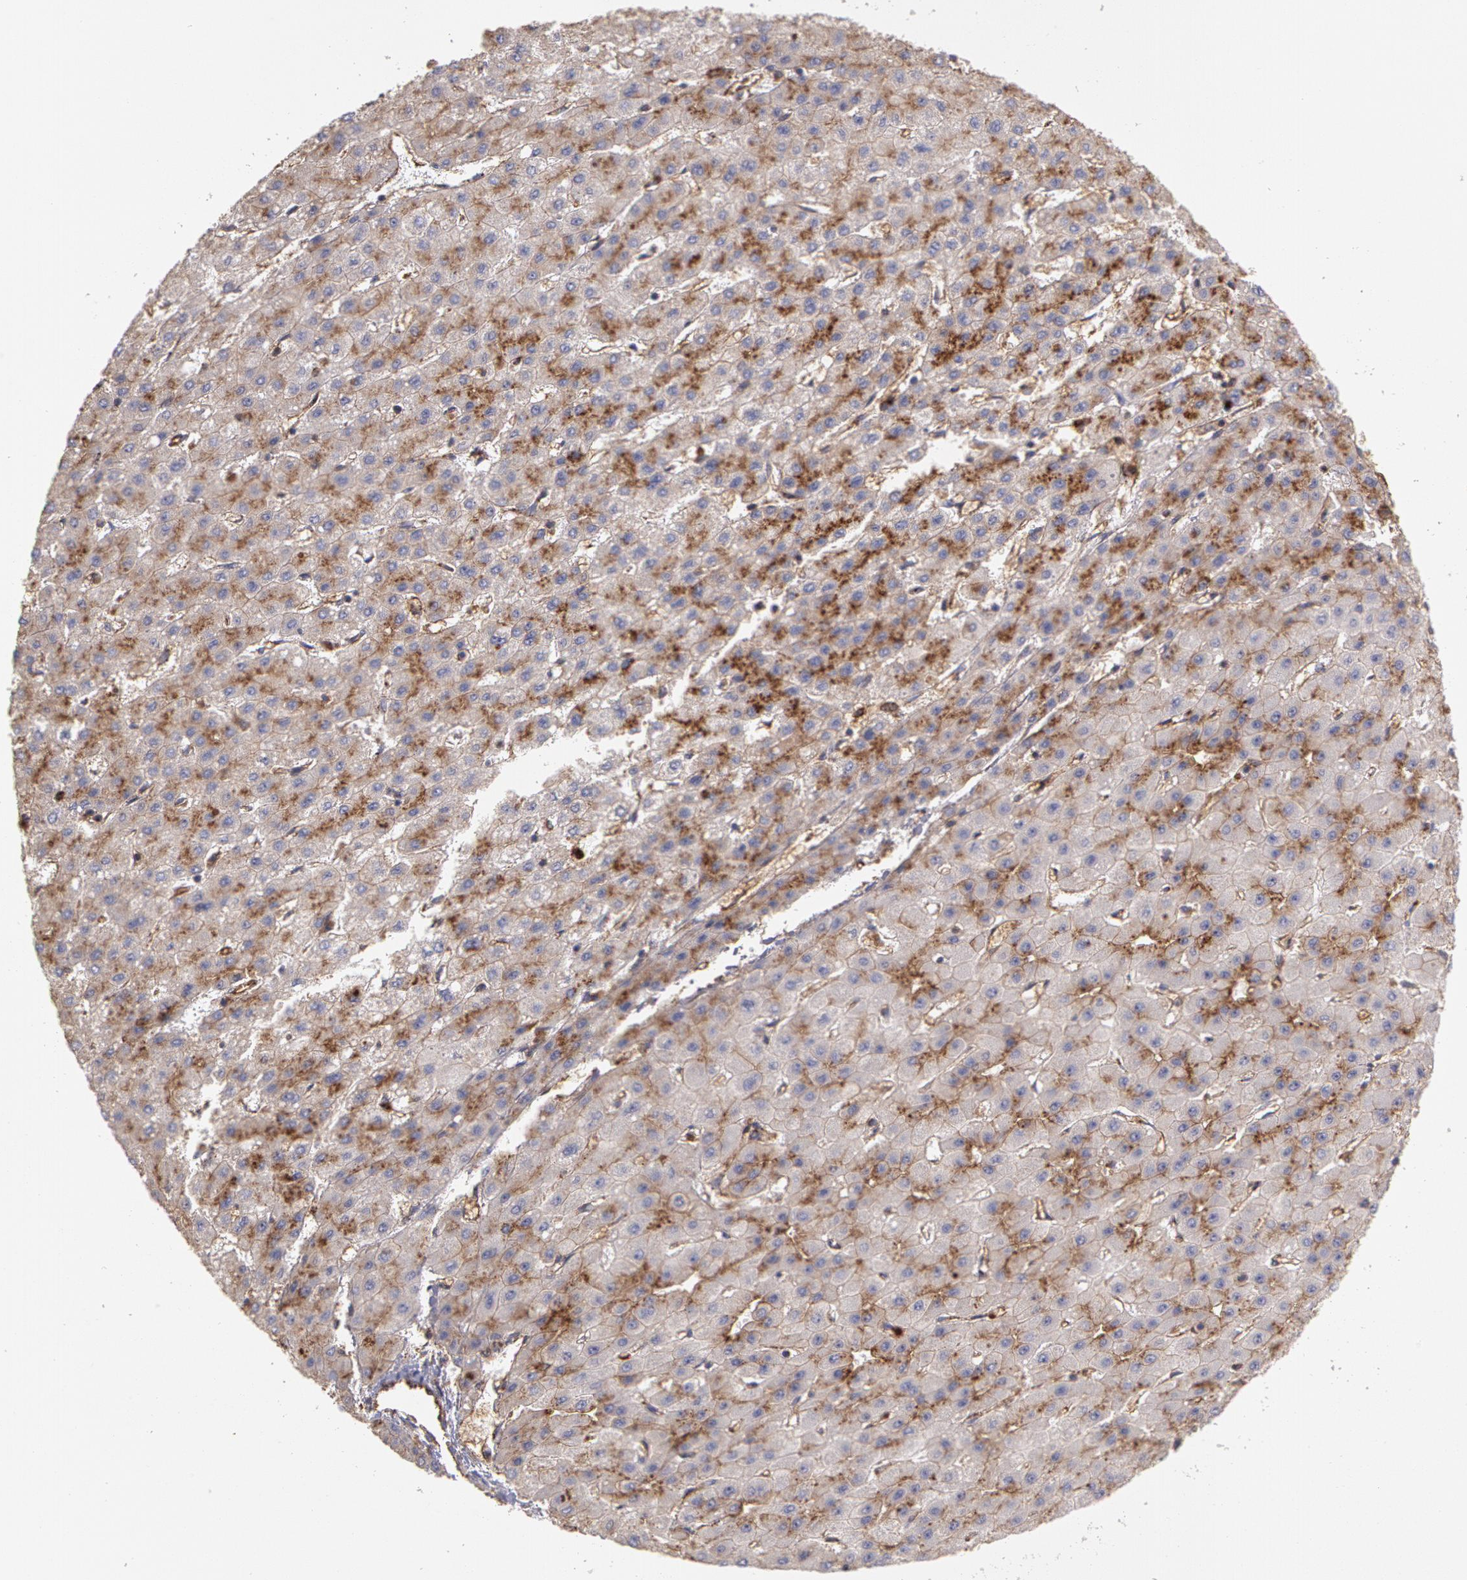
{"staining": {"intensity": "moderate", "quantity": ">75%", "location": "cytoplasmic/membranous"}, "tissue": "liver cancer", "cell_type": "Tumor cells", "image_type": "cancer", "snomed": [{"axis": "morphology", "description": "Carcinoma, Hepatocellular, NOS"}, {"axis": "topography", "description": "Liver"}], "caption": "The immunohistochemical stain highlights moderate cytoplasmic/membranous expression in tumor cells of liver hepatocellular carcinoma tissue.", "gene": "FLOT2", "patient": {"sex": "female", "age": 52}}